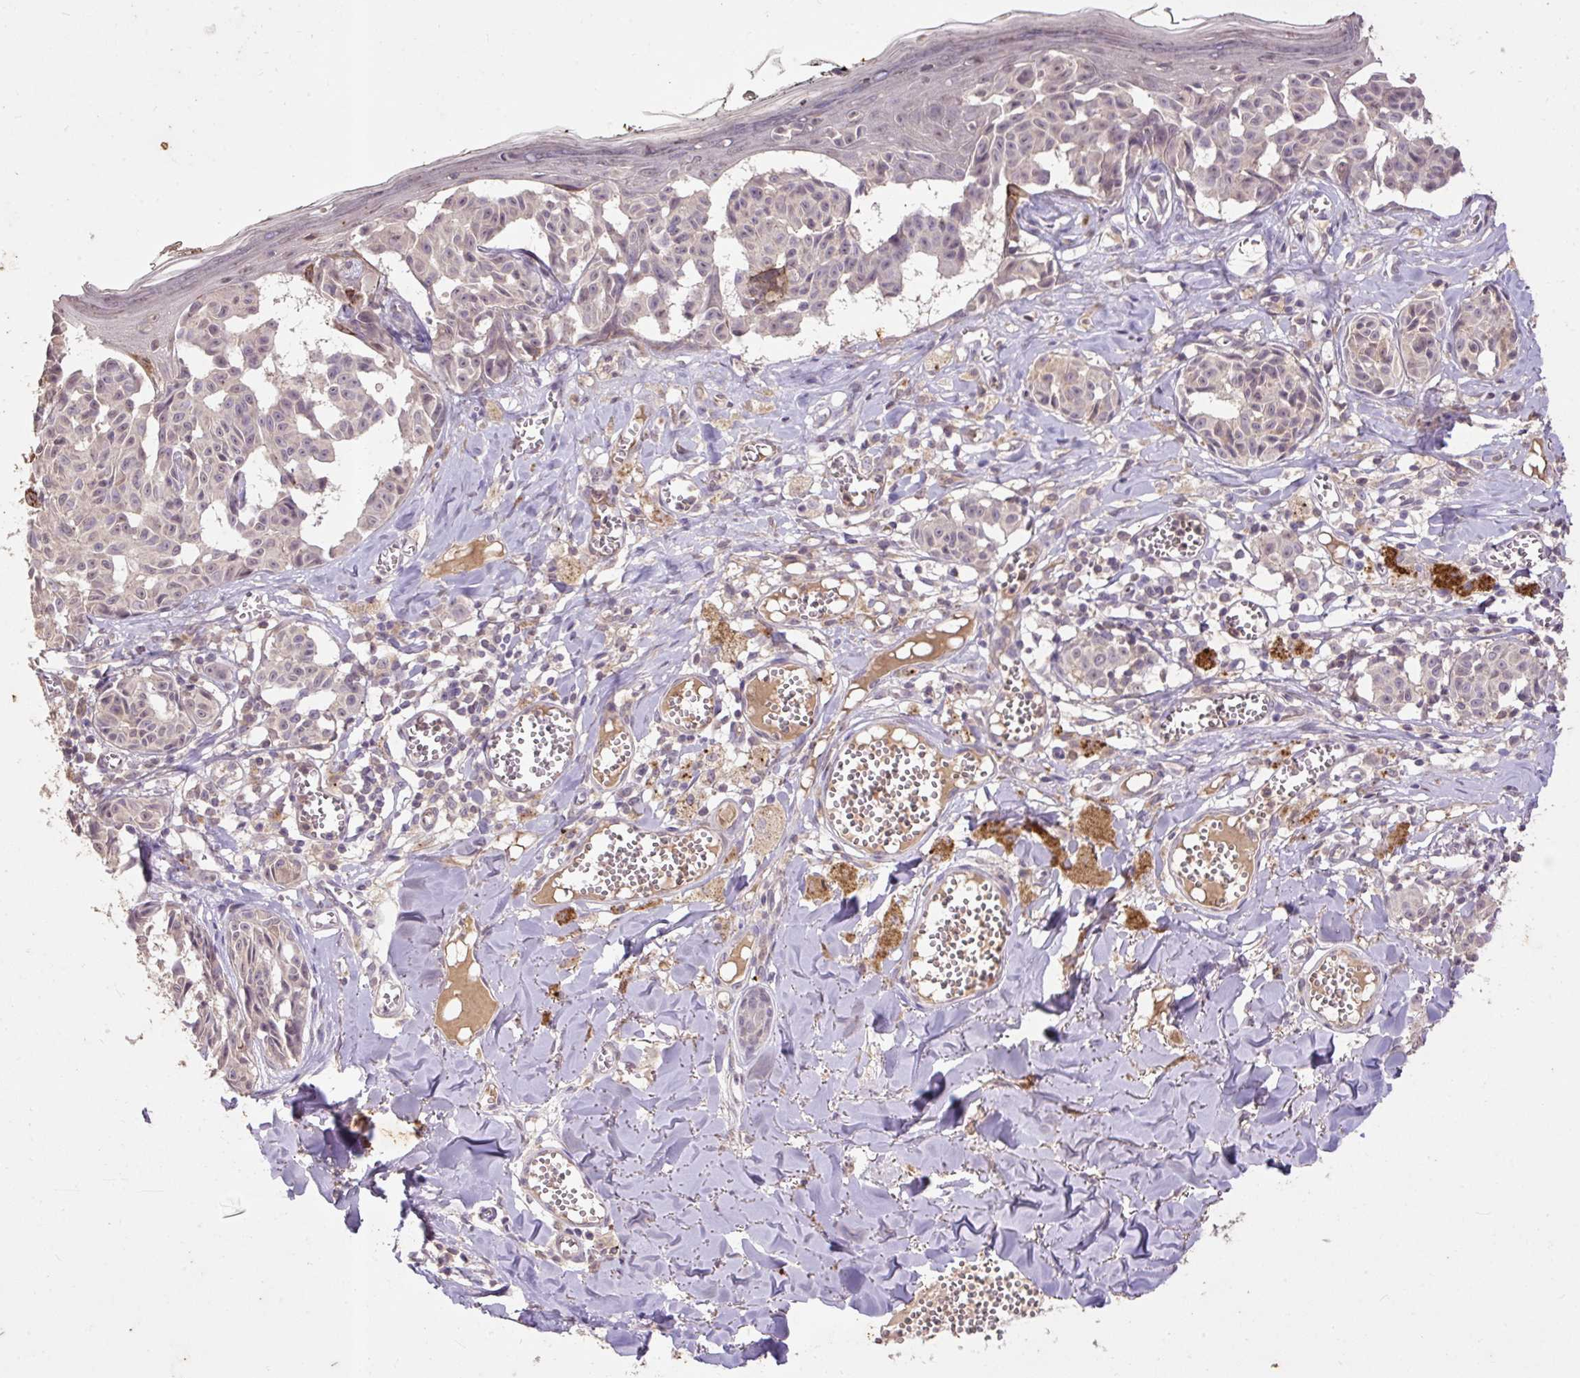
{"staining": {"intensity": "weak", "quantity": "<25%", "location": "cytoplasmic/membranous"}, "tissue": "melanoma", "cell_type": "Tumor cells", "image_type": "cancer", "snomed": [{"axis": "morphology", "description": "Malignant melanoma, NOS"}, {"axis": "topography", "description": "Skin"}], "caption": "High magnification brightfield microscopy of malignant melanoma stained with DAB (brown) and counterstained with hematoxylin (blue): tumor cells show no significant positivity.", "gene": "LRTM2", "patient": {"sex": "female", "age": 43}}